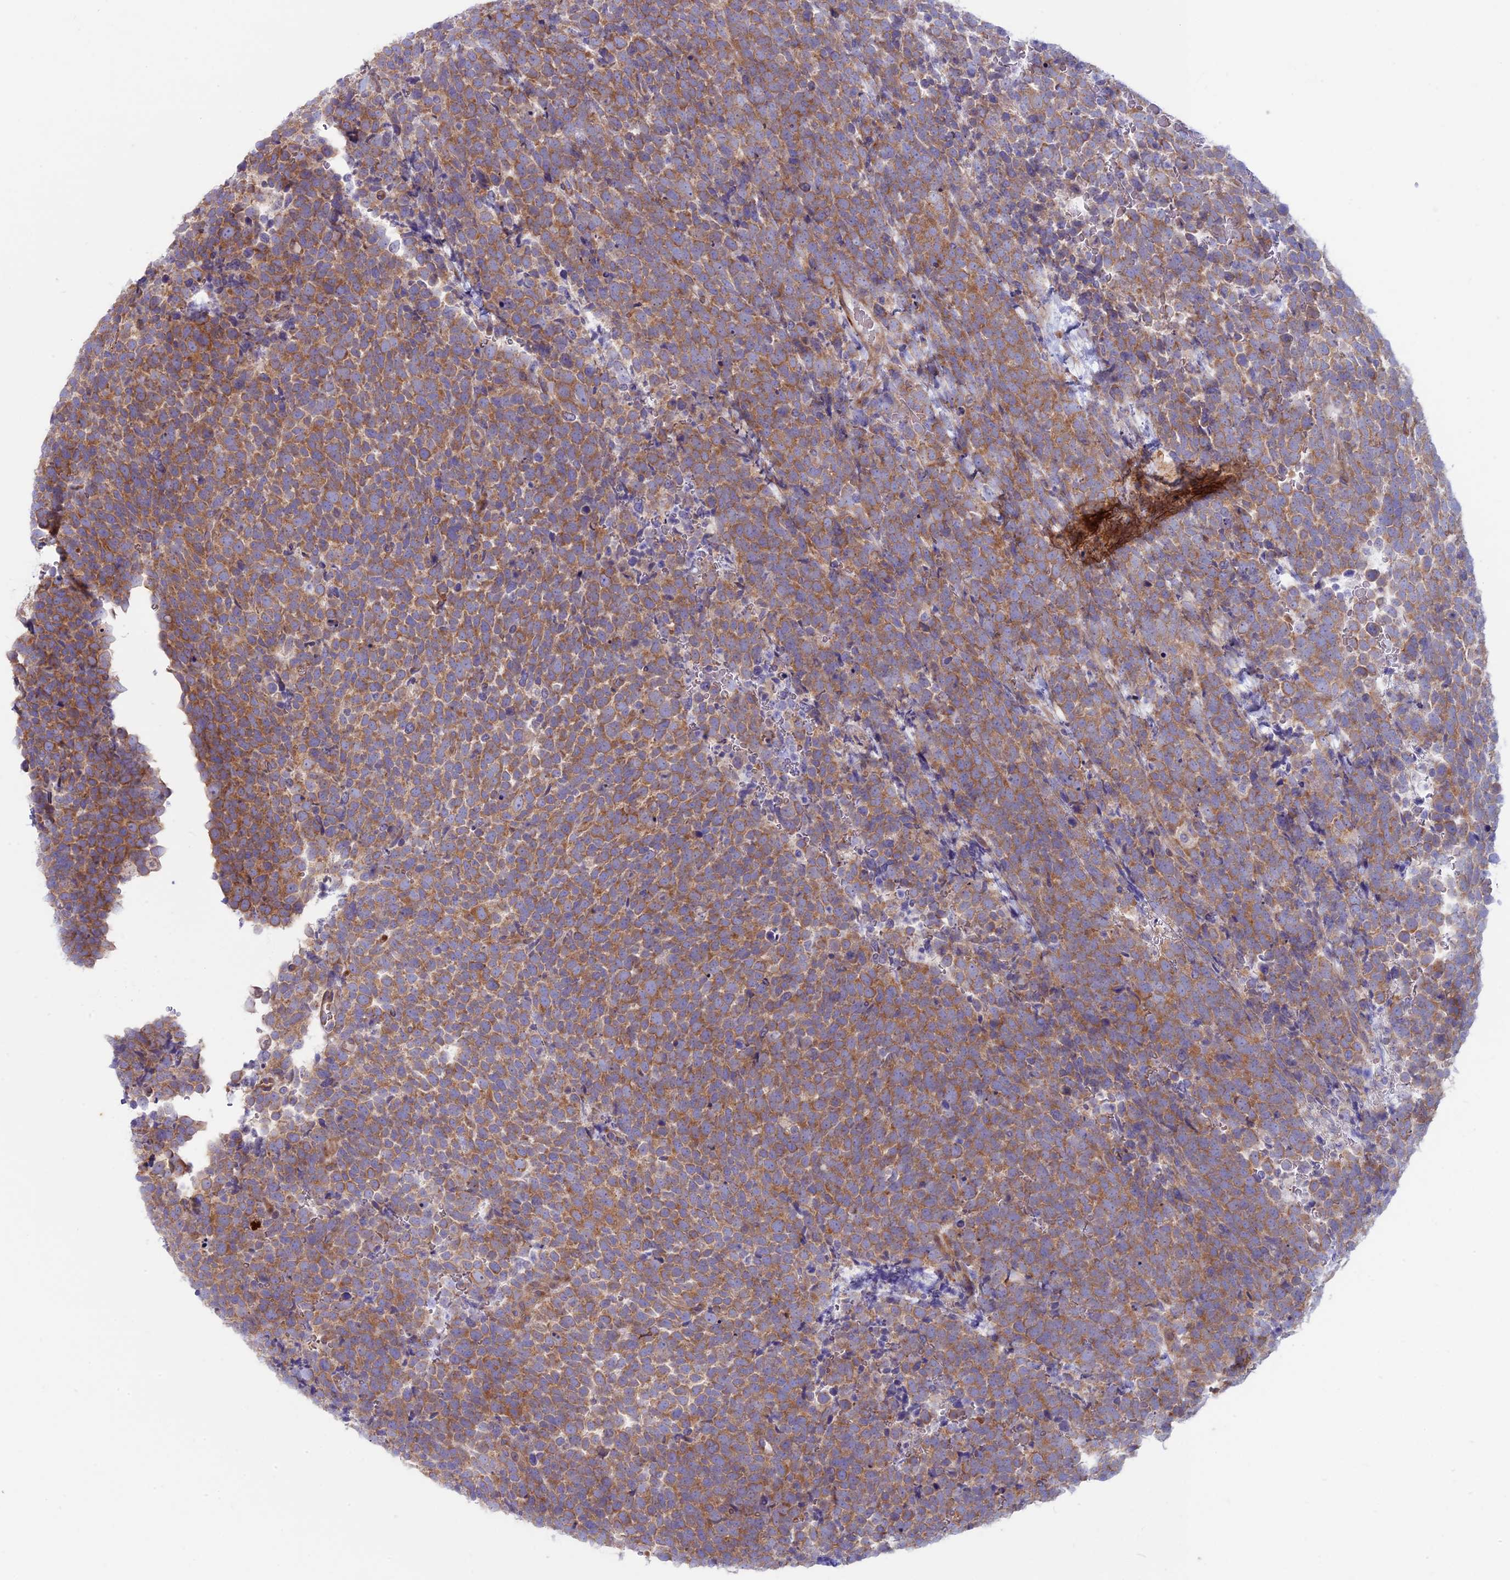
{"staining": {"intensity": "moderate", "quantity": ">75%", "location": "cytoplasmic/membranous"}, "tissue": "urothelial cancer", "cell_type": "Tumor cells", "image_type": "cancer", "snomed": [{"axis": "morphology", "description": "Urothelial carcinoma, High grade"}, {"axis": "topography", "description": "Urinary bladder"}], "caption": "Brown immunohistochemical staining in human urothelial carcinoma (high-grade) demonstrates moderate cytoplasmic/membranous expression in approximately >75% of tumor cells. Using DAB (brown) and hematoxylin (blue) stains, captured at high magnification using brightfield microscopy.", "gene": "MYO5B", "patient": {"sex": "female", "age": 82}}